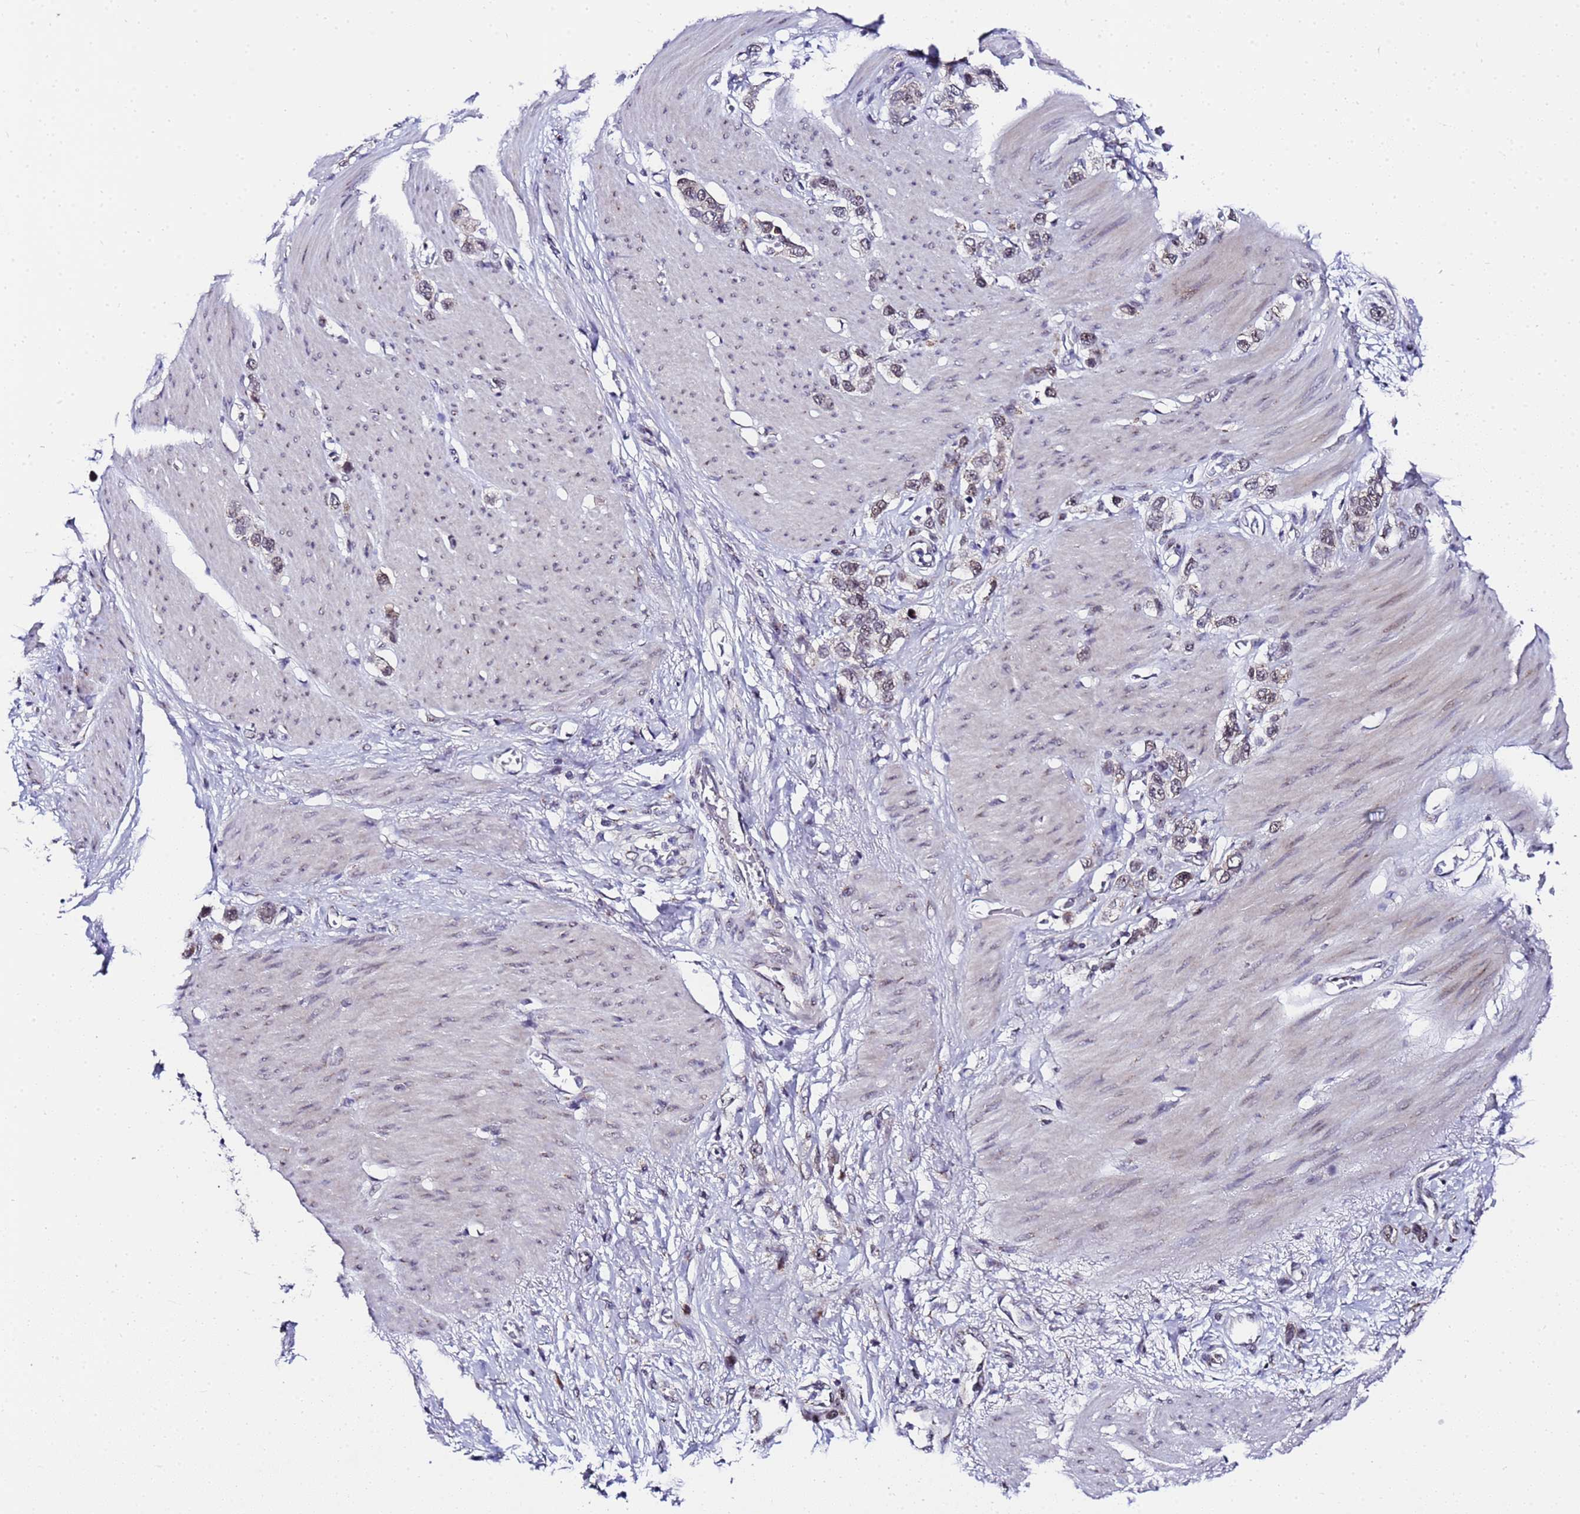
{"staining": {"intensity": "weak", "quantity": "25%-75%", "location": "cytoplasmic/membranous,nuclear"}, "tissue": "stomach cancer", "cell_type": "Tumor cells", "image_type": "cancer", "snomed": [{"axis": "morphology", "description": "Adenocarcinoma, NOS"}, {"axis": "morphology", "description": "Adenocarcinoma, High grade"}, {"axis": "topography", "description": "Stomach, upper"}, {"axis": "topography", "description": "Stomach, lower"}], "caption": "Adenocarcinoma (stomach) tissue reveals weak cytoplasmic/membranous and nuclear expression in approximately 25%-75% of tumor cells", "gene": "C19orf47", "patient": {"sex": "female", "age": 65}}